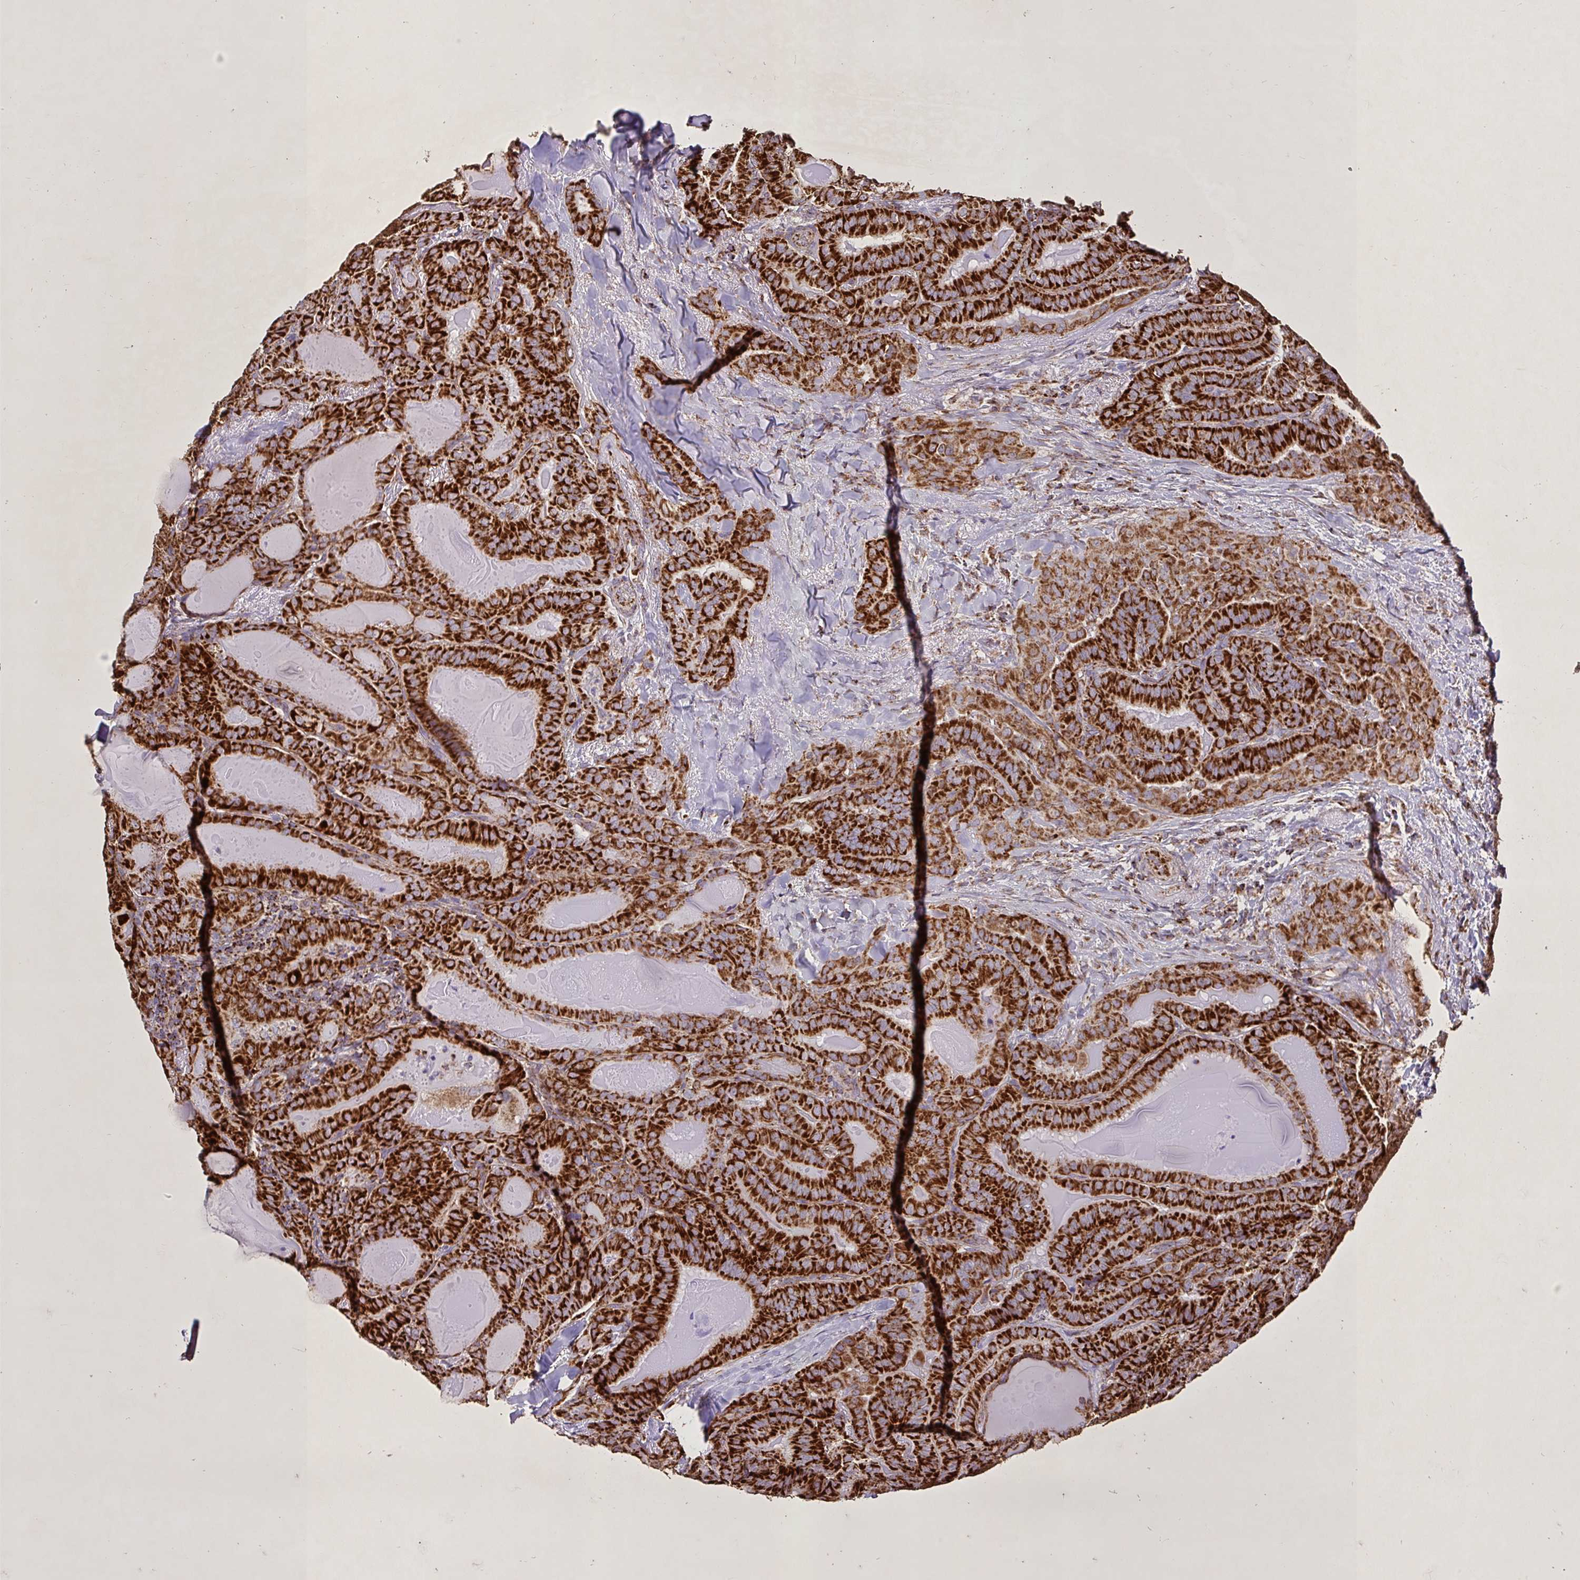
{"staining": {"intensity": "strong", "quantity": ">75%", "location": "cytoplasmic/membranous"}, "tissue": "thyroid cancer", "cell_type": "Tumor cells", "image_type": "cancer", "snomed": [{"axis": "morphology", "description": "Papillary adenocarcinoma, NOS"}, {"axis": "topography", "description": "Thyroid gland"}], "caption": "Thyroid papillary adenocarcinoma tissue reveals strong cytoplasmic/membranous staining in approximately >75% of tumor cells, visualized by immunohistochemistry.", "gene": "AGK", "patient": {"sex": "female", "age": 68}}